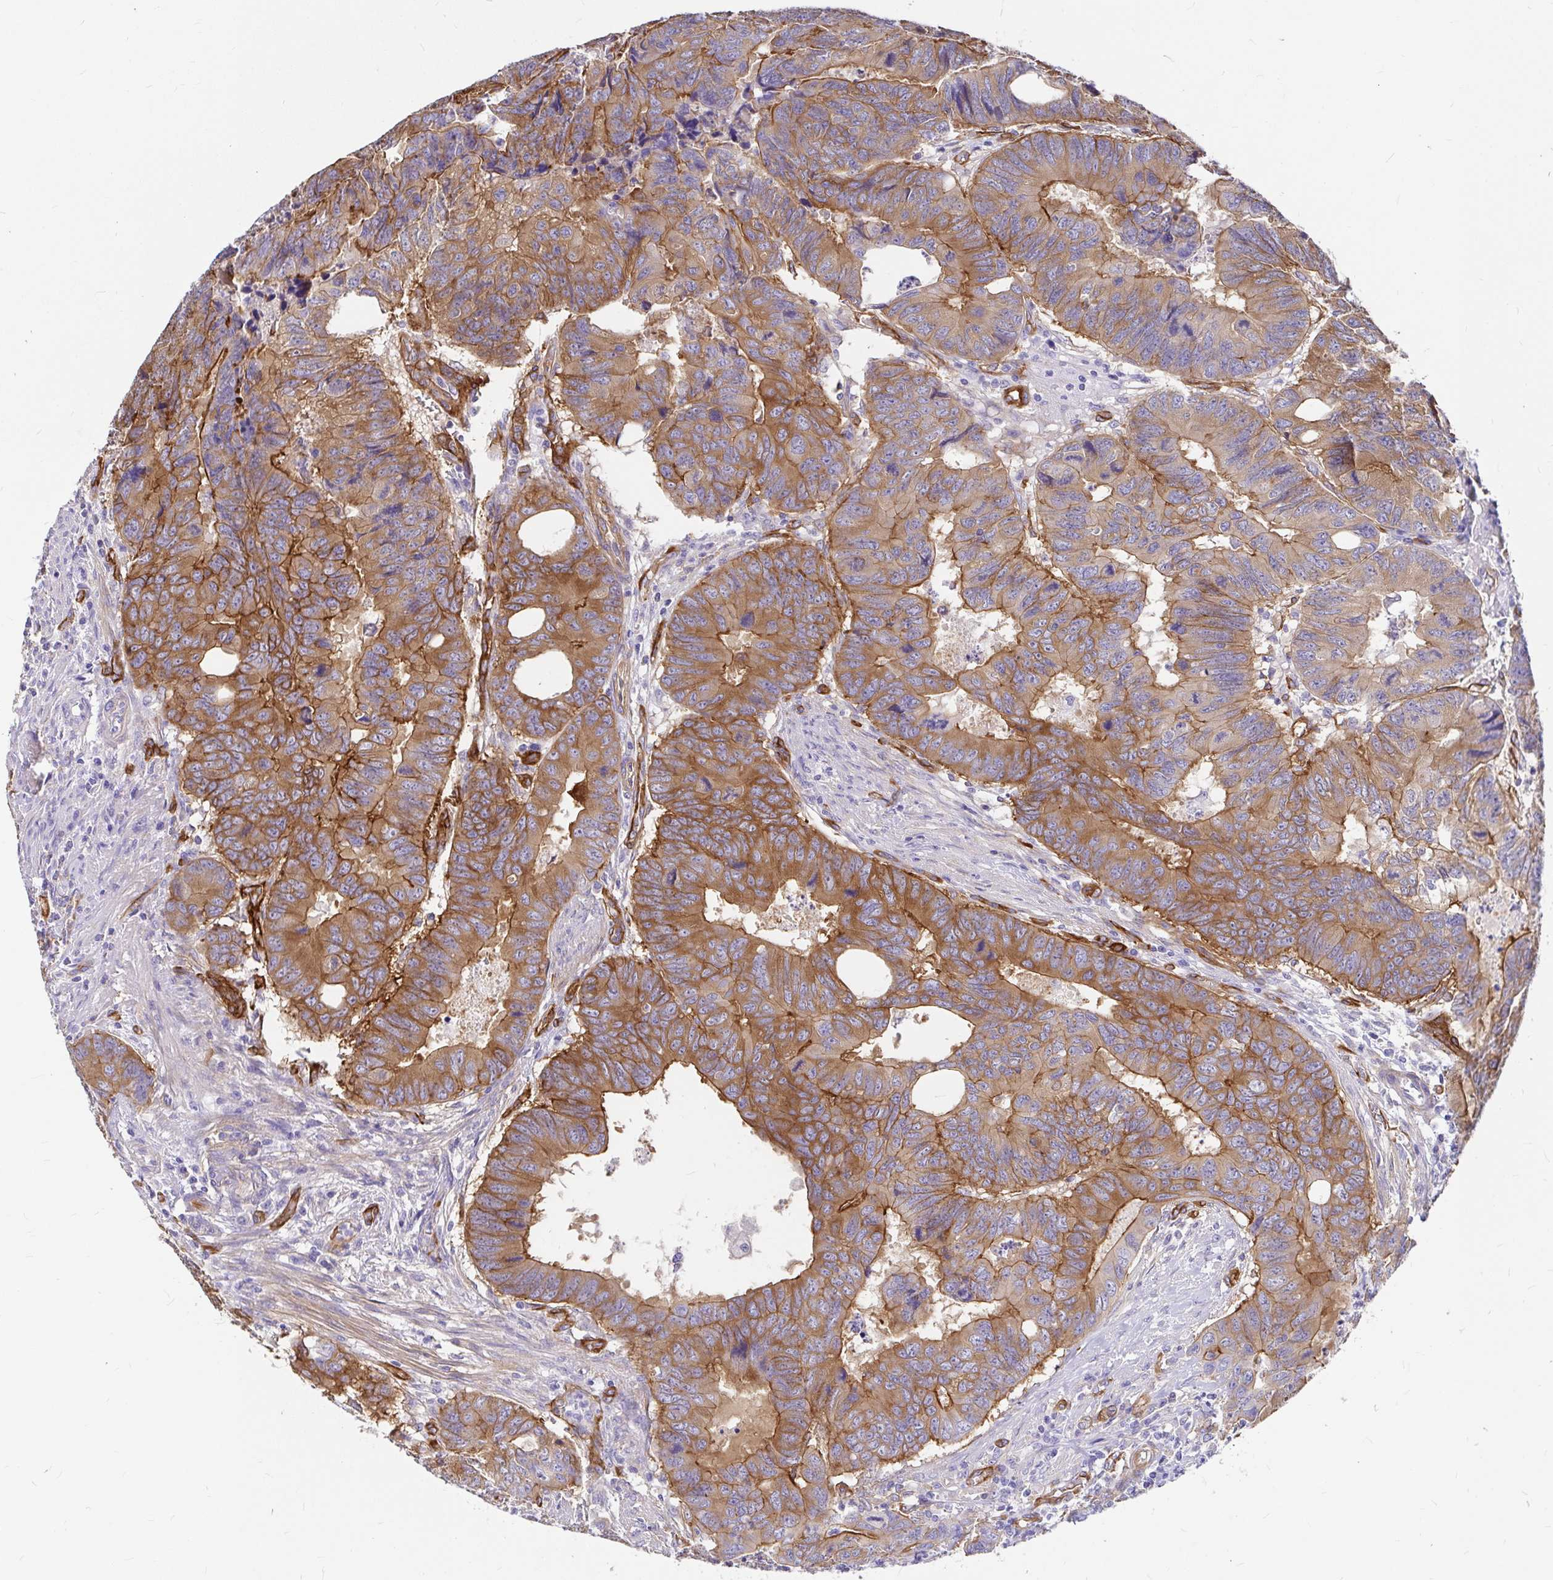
{"staining": {"intensity": "strong", "quantity": ">75%", "location": "cytoplasmic/membranous"}, "tissue": "colorectal cancer", "cell_type": "Tumor cells", "image_type": "cancer", "snomed": [{"axis": "morphology", "description": "Adenocarcinoma, NOS"}, {"axis": "topography", "description": "Colon"}], "caption": "Immunohistochemical staining of human colorectal cancer exhibits high levels of strong cytoplasmic/membranous protein expression in approximately >75% of tumor cells.", "gene": "MYO1B", "patient": {"sex": "male", "age": 62}}